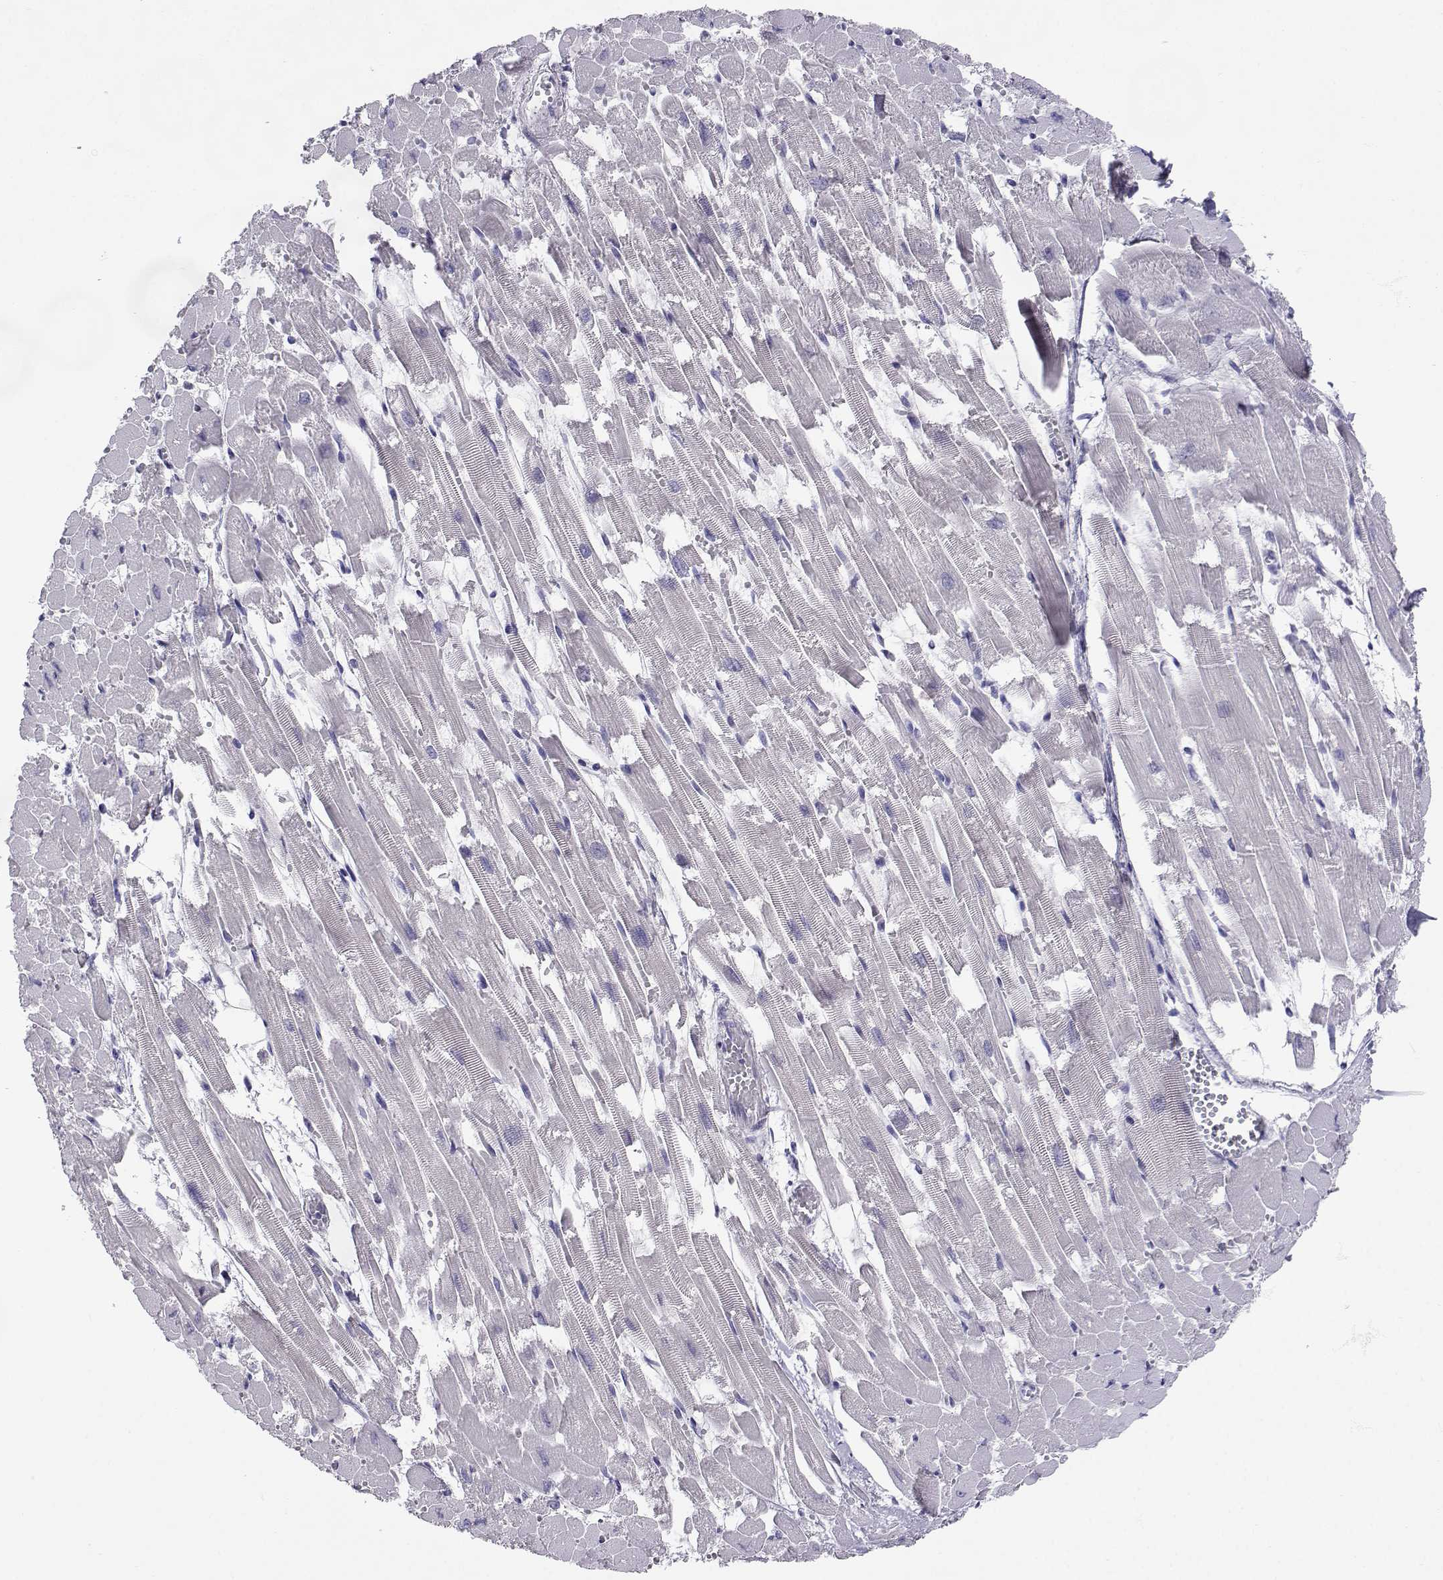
{"staining": {"intensity": "negative", "quantity": "none", "location": "none"}, "tissue": "heart muscle", "cell_type": "Cardiomyocytes", "image_type": "normal", "snomed": [{"axis": "morphology", "description": "Normal tissue, NOS"}, {"axis": "topography", "description": "Heart"}], "caption": "A high-resolution image shows immunohistochemistry (IHC) staining of unremarkable heart muscle, which exhibits no significant expression in cardiomyocytes. Nuclei are stained in blue.", "gene": "SLC6A3", "patient": {"sex": "female", "age": 52}}